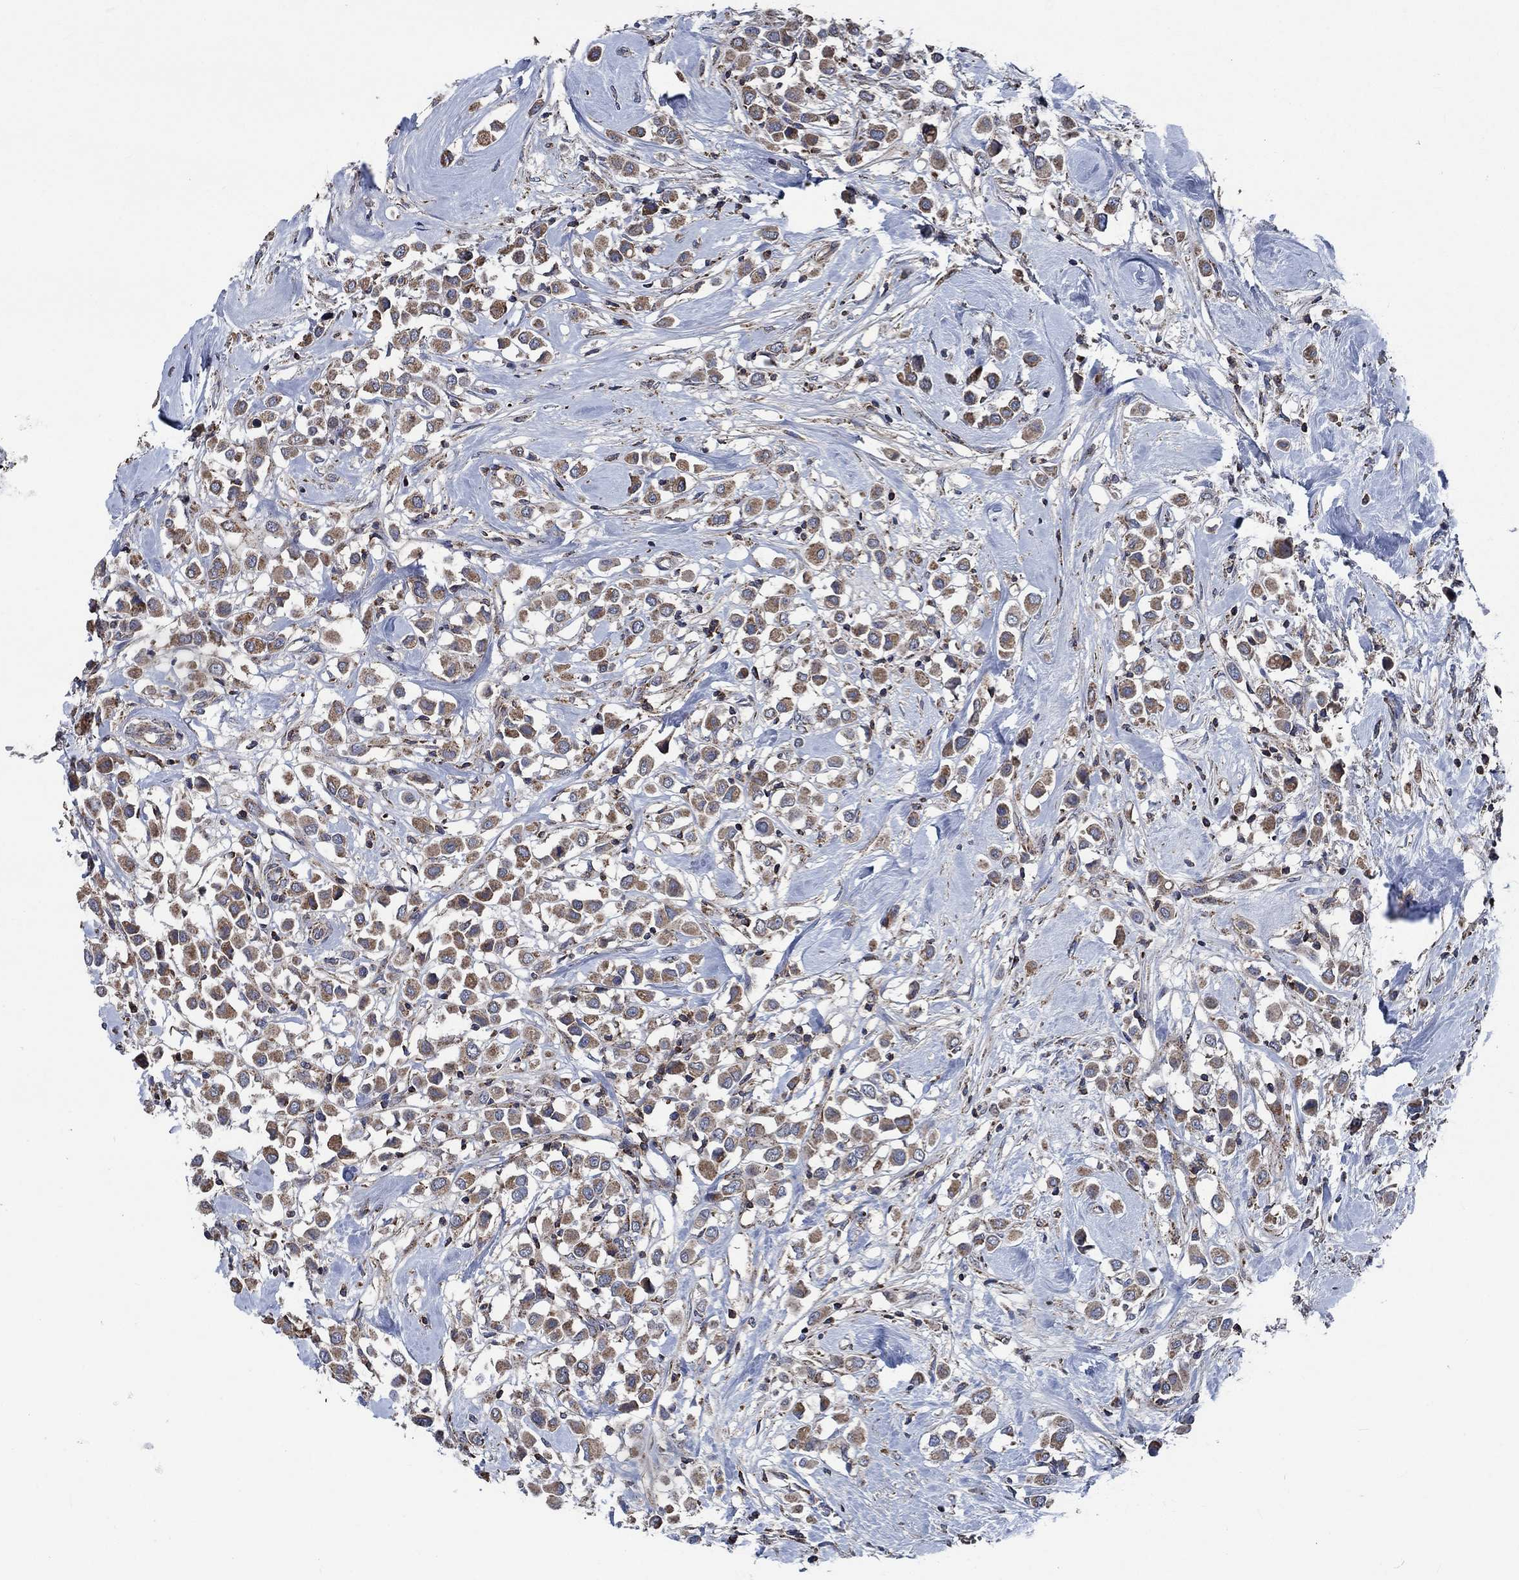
{"staining": {"intensity": "moderate", "quantity": ">75%", "location": "cytoplasmic/membranous"}, "tissue": "breast cancer", "cell_type": "Tumor cells", "image_type": "cancer", "snomed": [{"axis": "morphology", "description": "Duct carcinoma"}, {"axis": "topography", "description": "Breast"}], "caption": "Tumor cells display medium levels of moderate cytoplasmic/membranous positivity in about >75% of cells in breast cancer.", "gene": "STXBP6", "patient": {"sex": "female", "age": 61}}